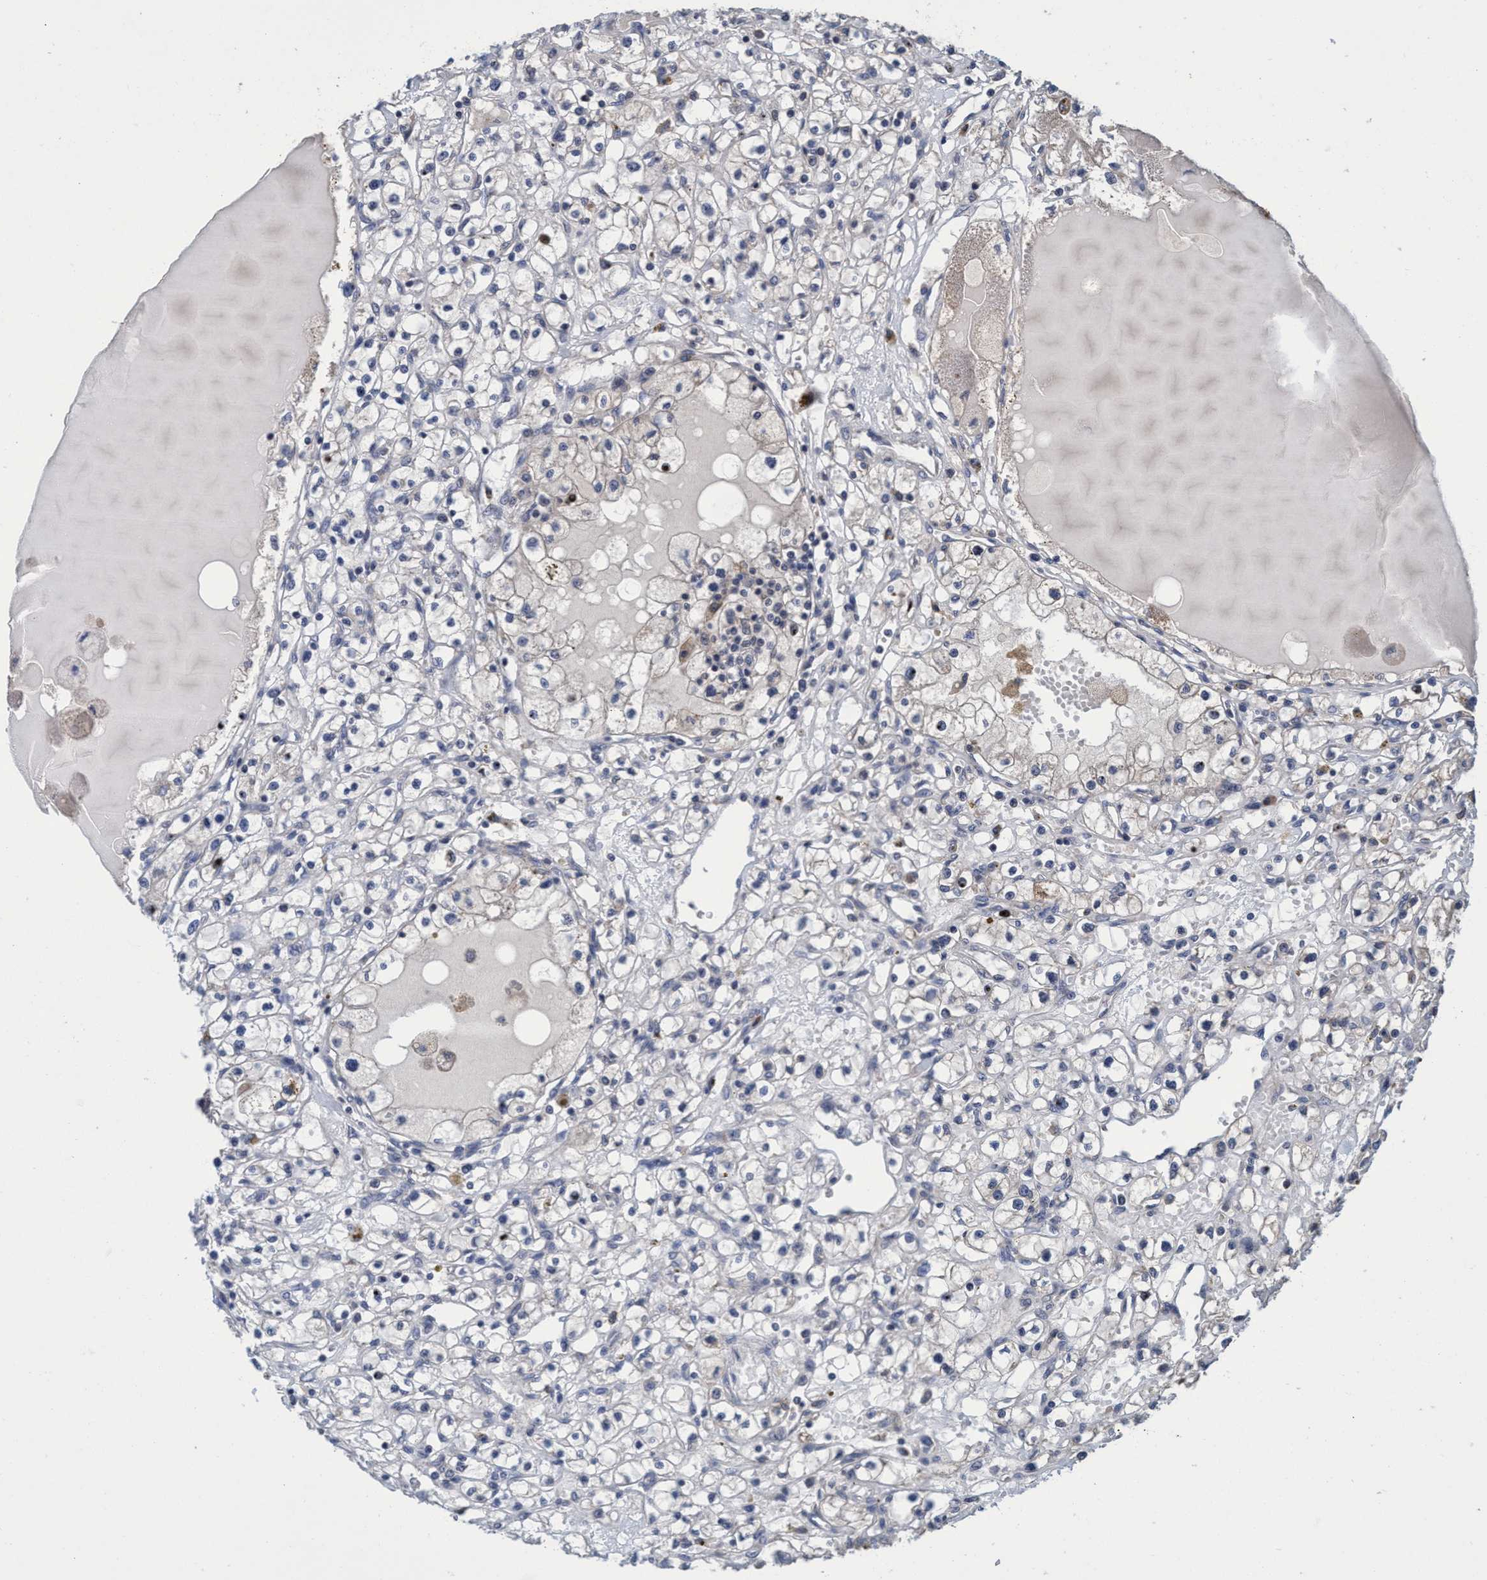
{"staining": {"intensity": "negative", "quantity": "none", "location": "none"}, "tissue": "renal cancer", "cell_type": "Tumor cells", "image_type": "cancer", "snomed": [{"axis": "morphology", "description": "Adenocarcinoma, NOS"}, {"axis": "topography", "description": "Kidney"}], "caption": "Immunohistochemical staining of human renal cancer shows no significant positivity in tumor cells.", "gene": "CALCOCO2", "patient": {"sex": "male", "age": 56}}